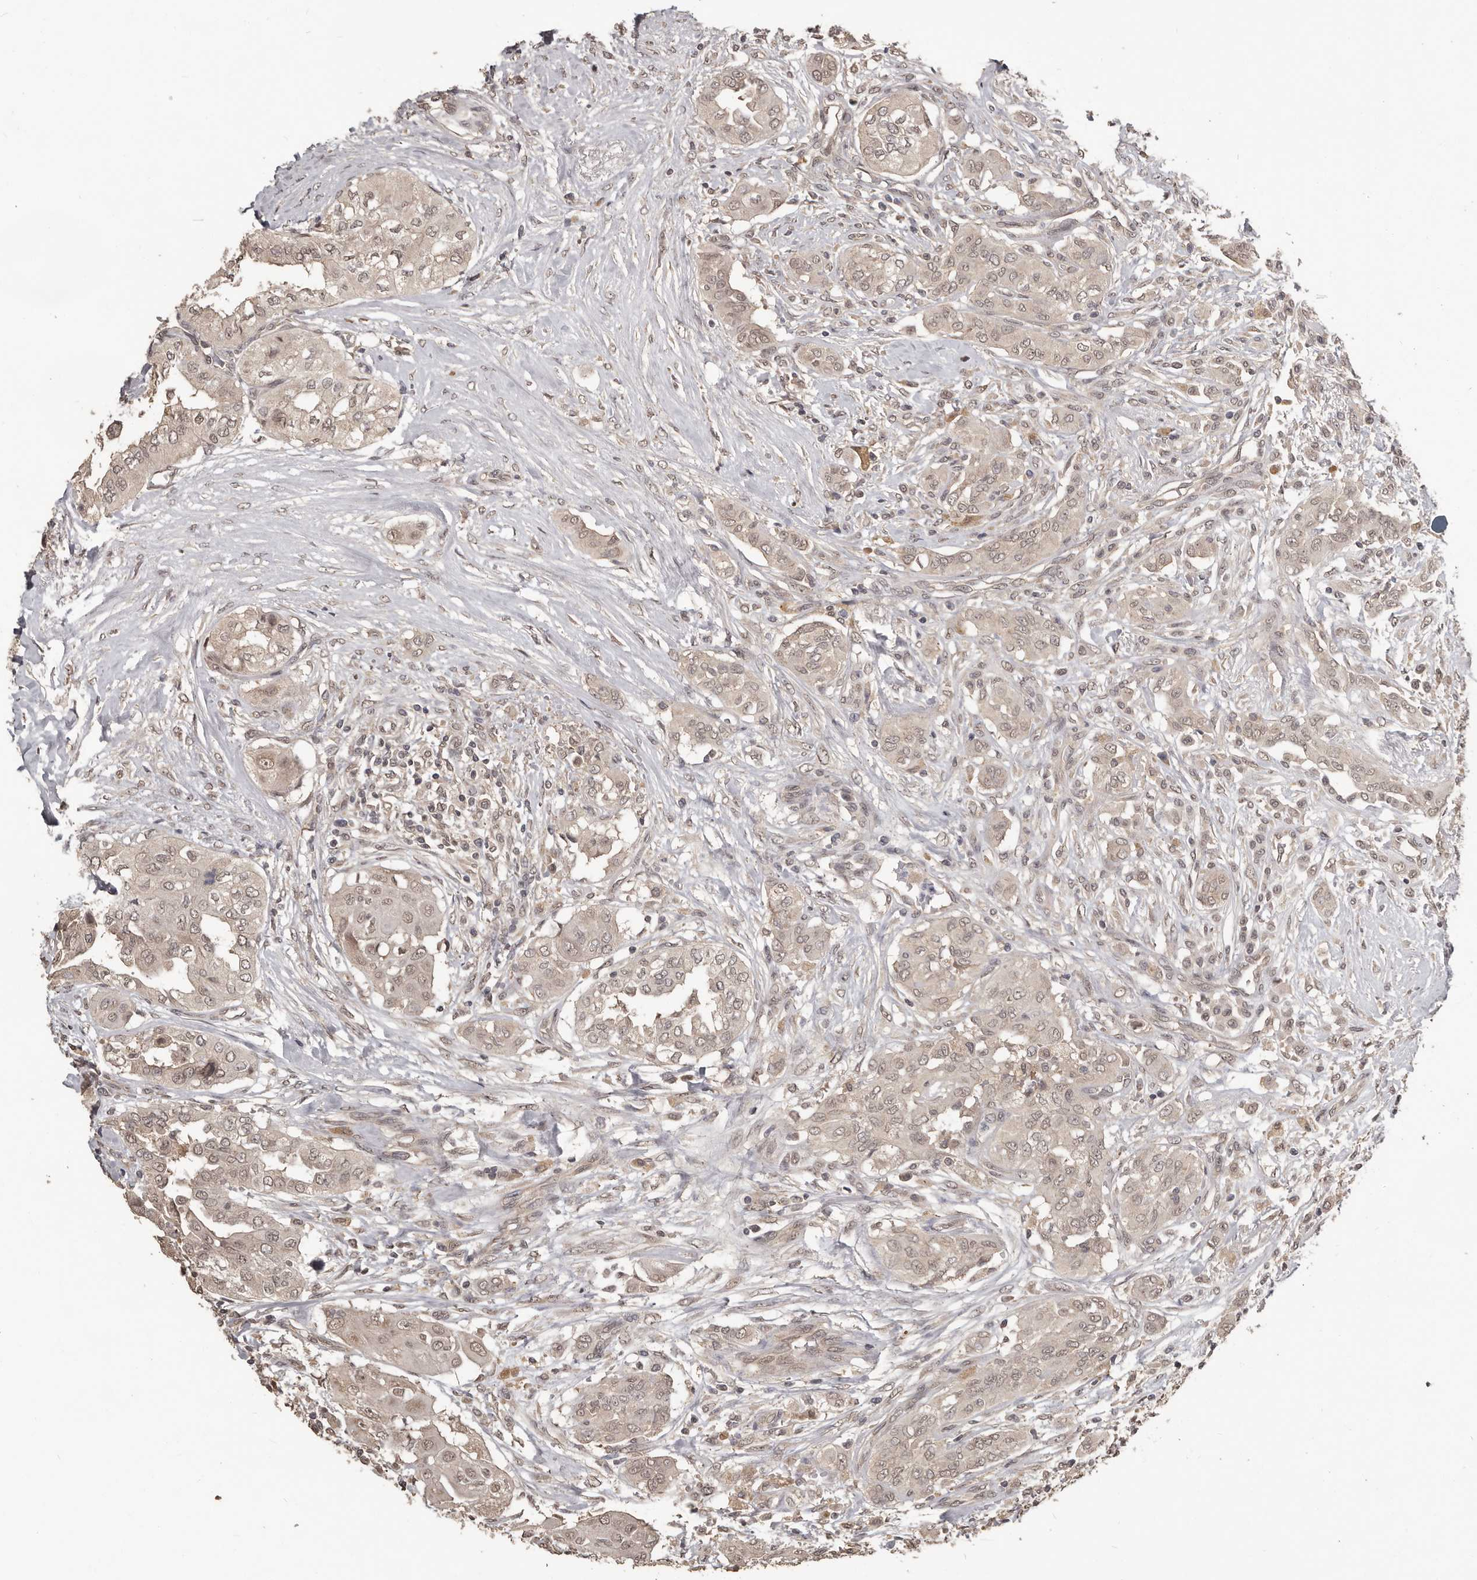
{"staining": {"intensity": "weak", "quantity": ">75%", "location": "nuclear"}, "tissue": "thyroid cancer", "cell_type": "Tumor cells", "image_type": "cancer", "snomed": [{"axis": "morphology", "description": "Papillary adenocarcinoma, NOS"}, {"axis": "topography", "description": "Thyroid gland"}], "caption": "An immunohistochemistry (IHC) photomicrograph of neoplastic tissue is shown. Protein staining in brown highlights weak nuclear positivity in thyroid cancer (papillary adenocarcinoma) within tumor cells.", "gene": "ZFP14", "patient": {"sex": "female", "age": 59}}